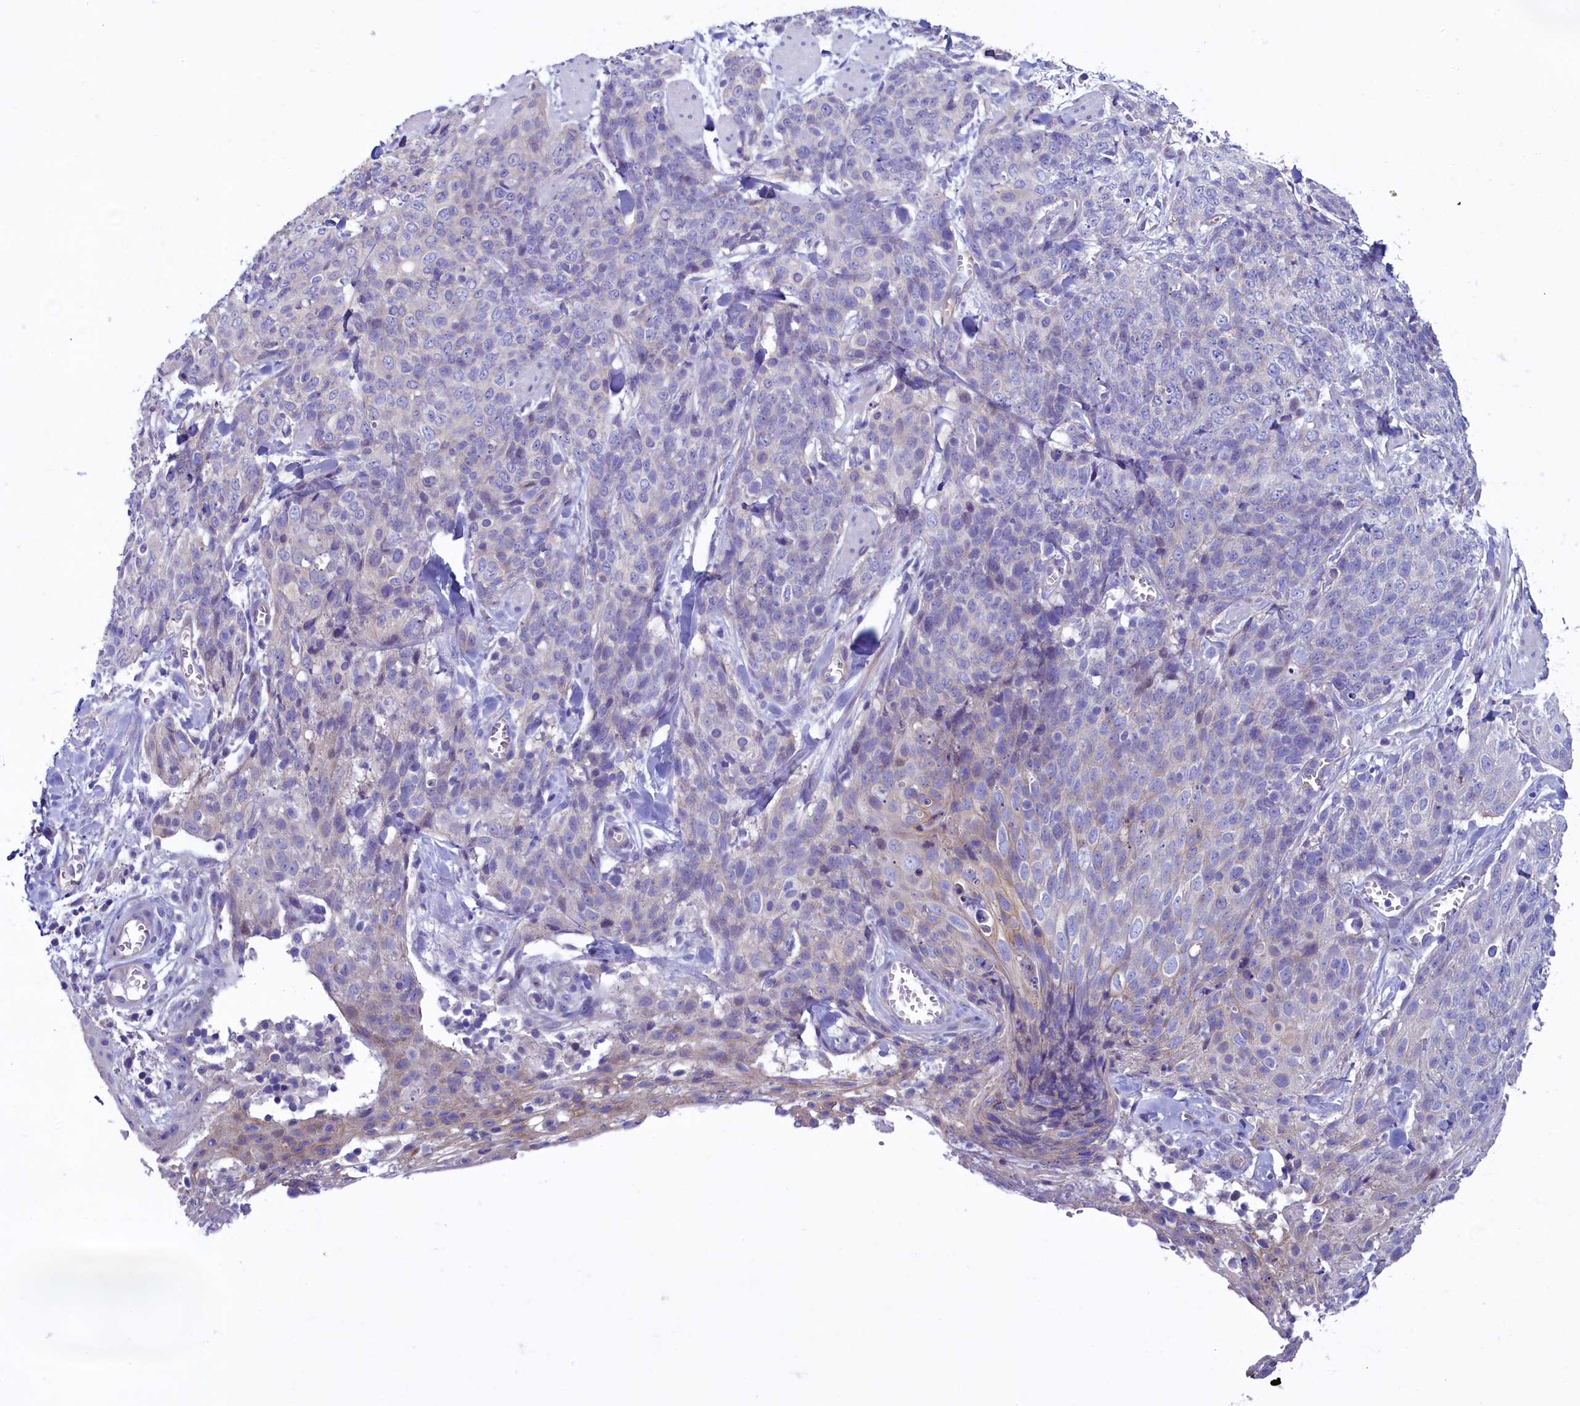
{"staining": {"intensity": "negative", "quantity": "none", "location": "none"}, "tissue": "skin cancer", "cell_type": "Tumor cells", "image_type": "cancer", "snomed": [{"axis": "morphology", "description": "Squamous cell carcinoma, NOS"}, {"axis": "topography", "description": "Skin"}, {"axis": "topography", "description": "Vulva"}], "caption": "Skin cancer was stained to show a protein in brown. There is no significant expression in tumor cells. The staining was performed using DAB to visualize the protein expression in brown, while the nuclei were stained in blue with hematoxylin (Magnification: 20x).", "gene": "KRBOX5", "patient": {"sex": "female", "age": 85}}